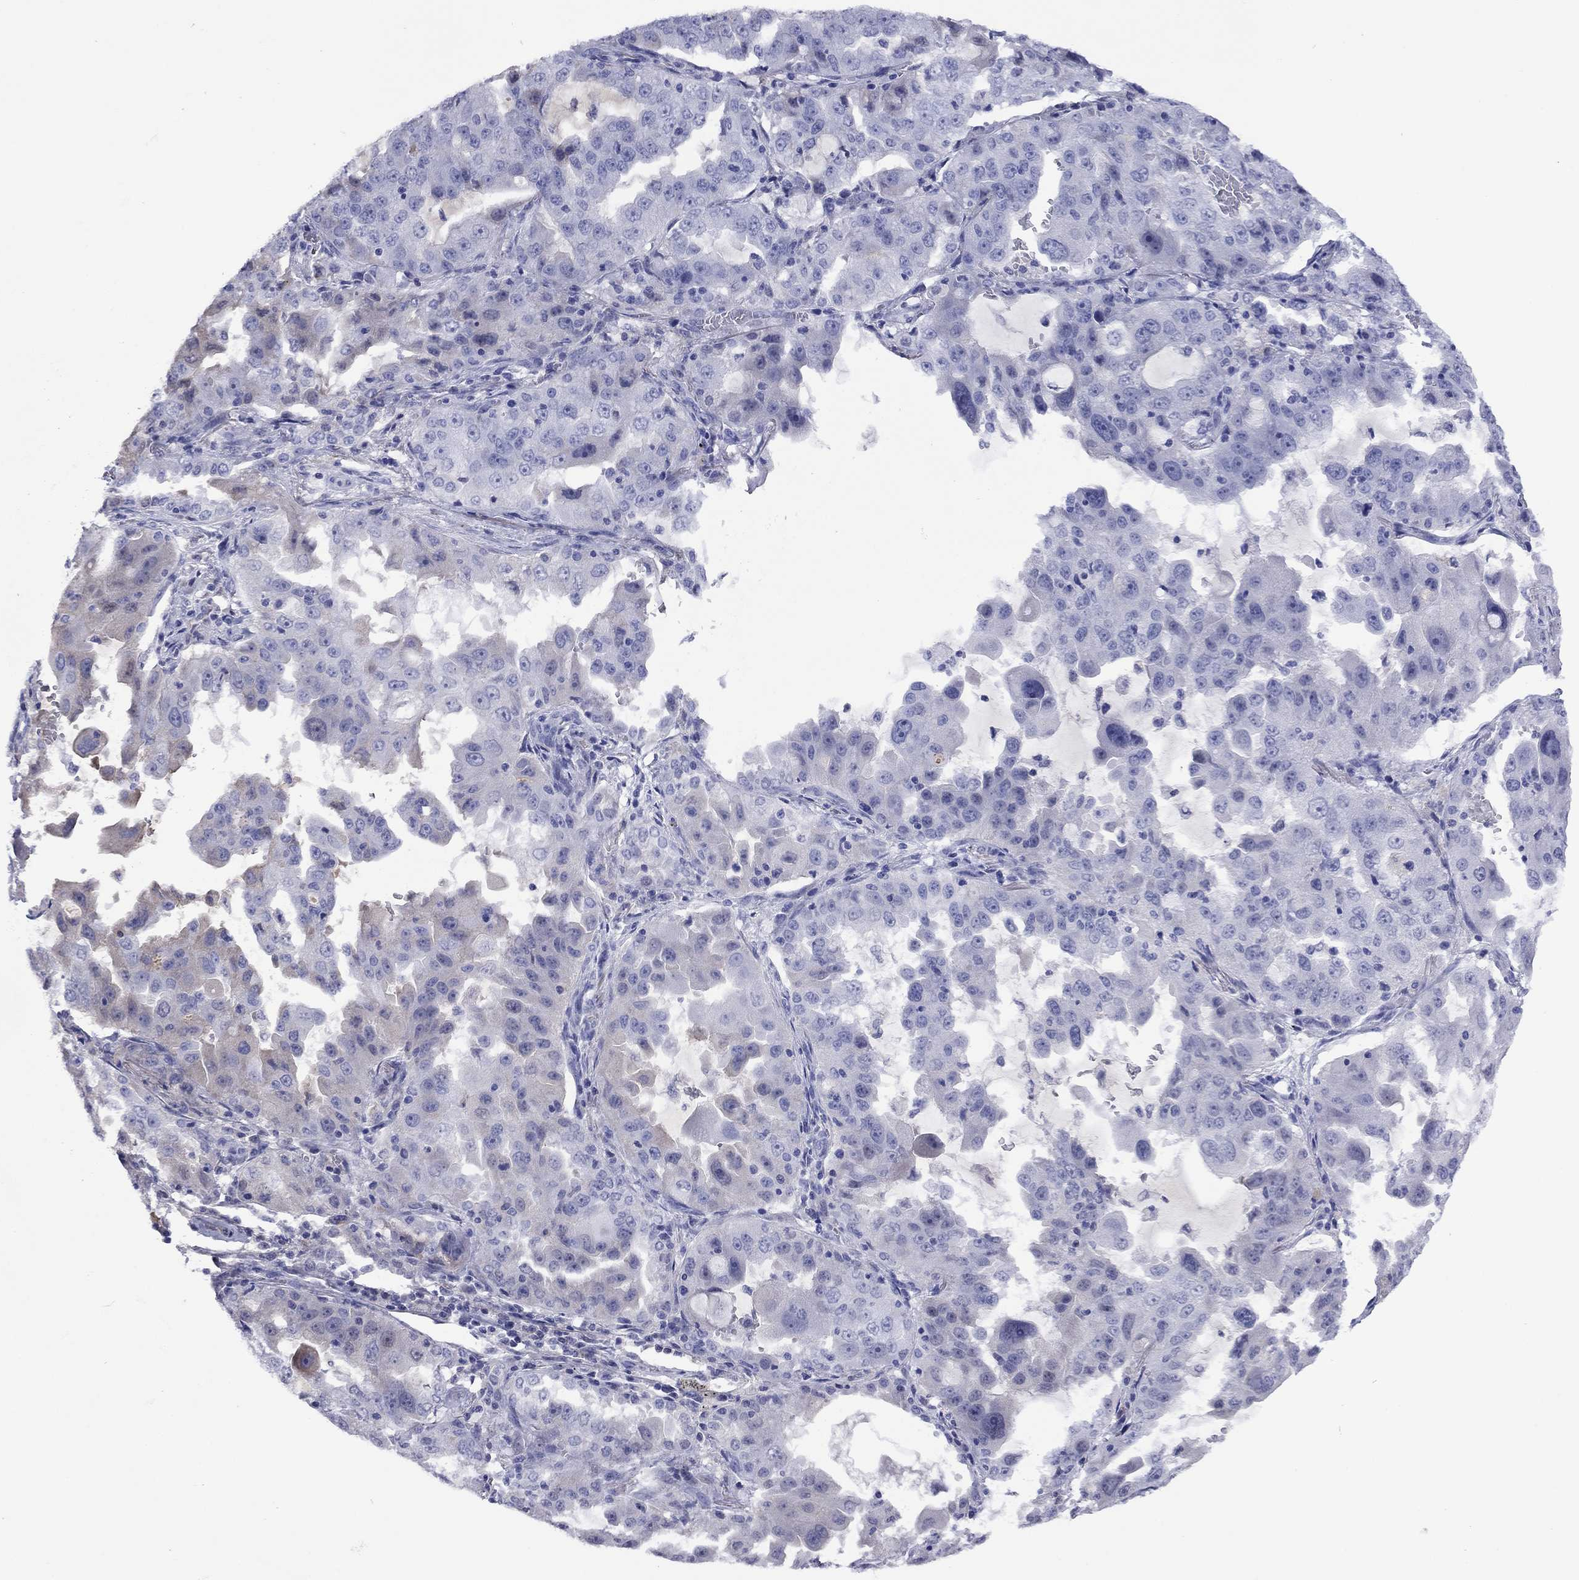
{"staining": {"intensity": "negative", "quantity": "none", "location": "none"}, "tissue": "lung cancer", "cell_type": "Tumor cells", "image_type": "cancer", "snomed": [{"axis": "morphology", "description": "Adenocarcinoma, NOS"}, {"axis": "topography", "description": "Lung"}], "caption": "Photomicrograph shows no protein expression in tumor cells of lung adenocarcinoma tissue.", "gene": "APOA2", "patient": {"sex": "female", "age": 61}}